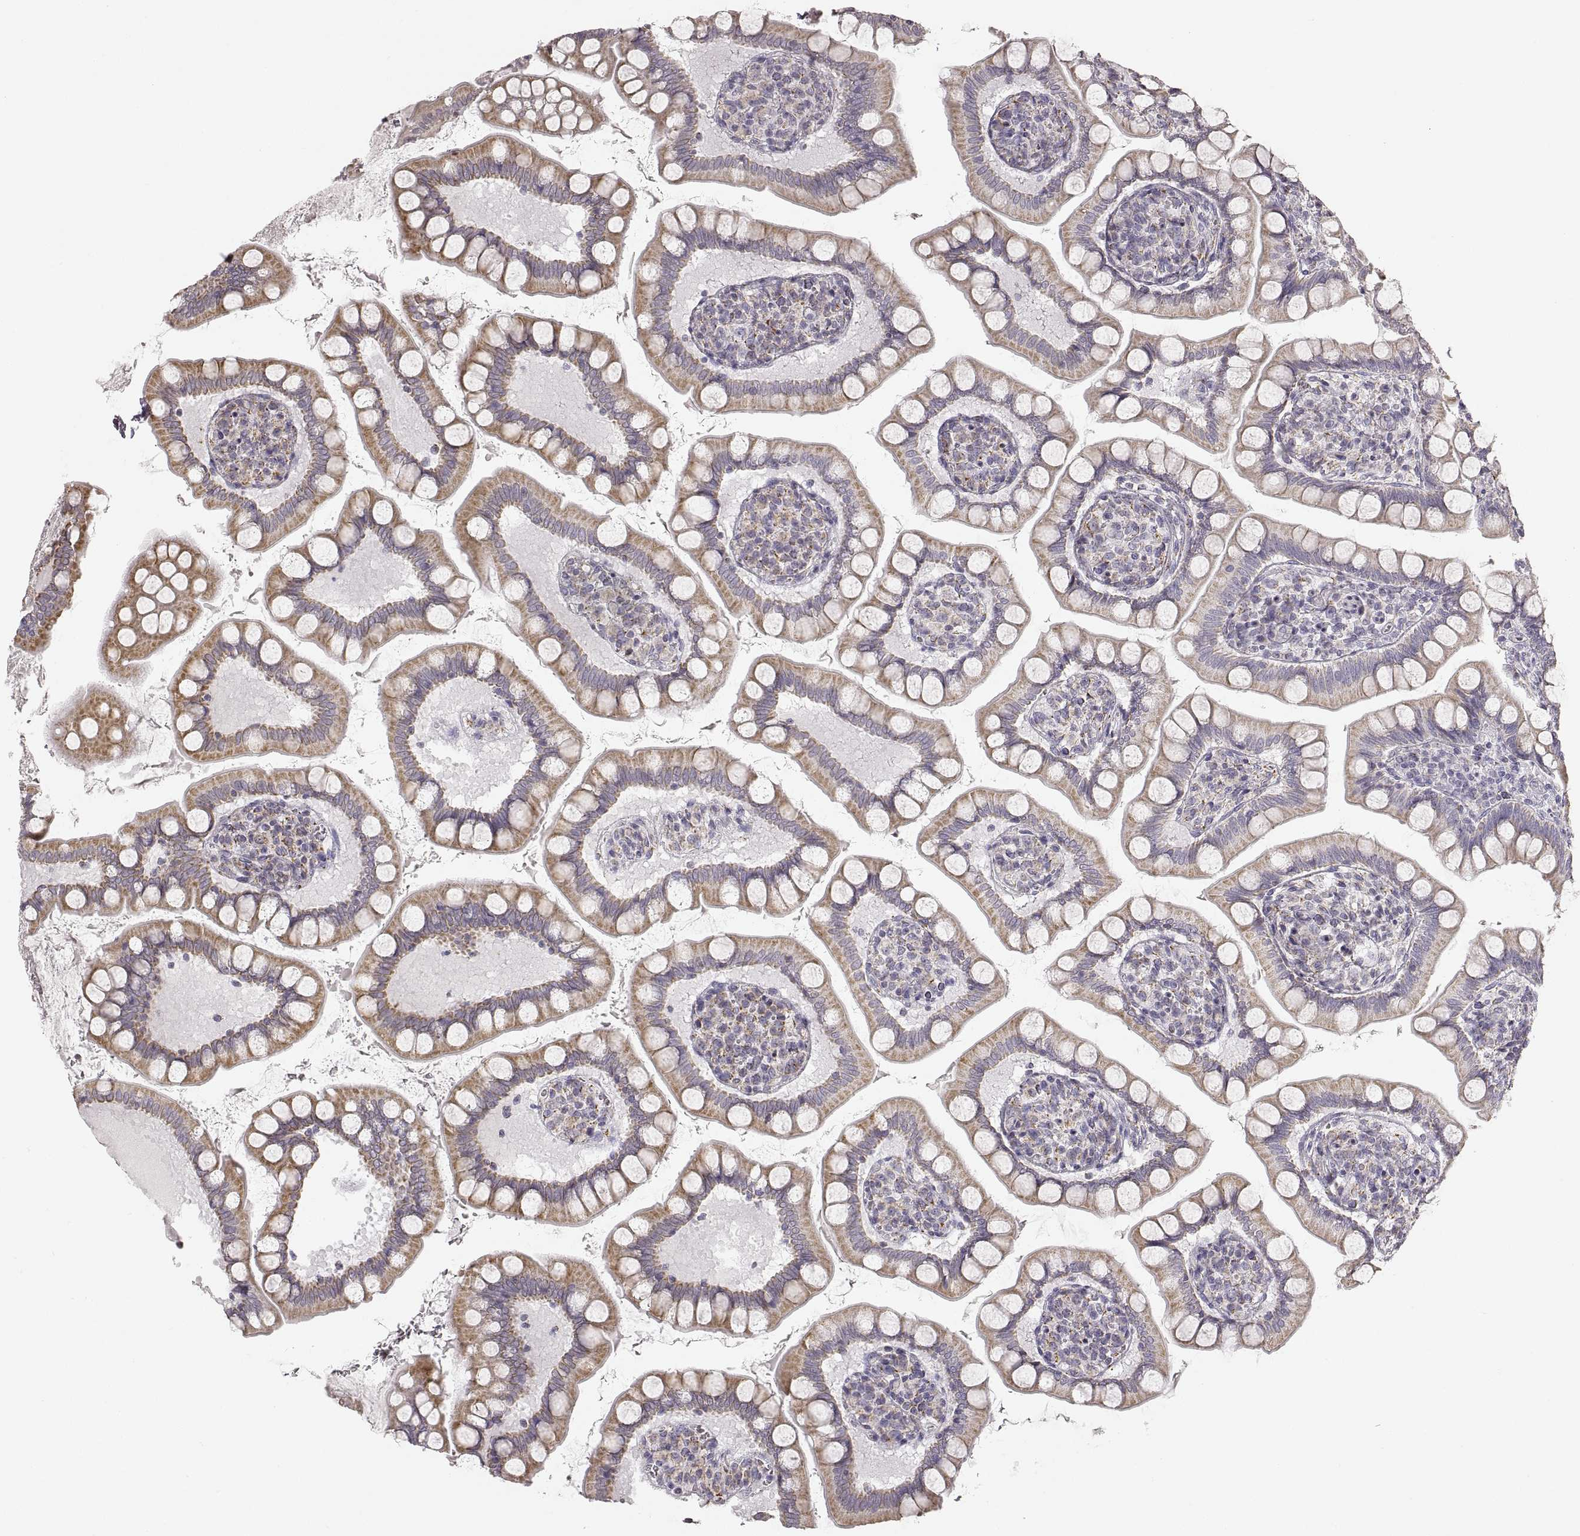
{"staining": {"intensity": "moderate", "quantity": ">75%", "location": "cytoplasmic/membranous"}, "tissue": "small intestine", "cell_type": "Glandular cells", "image_type": "normal", "snomed": [{"axis": "morphology", "description": "Normal tissue, NOS"}, {"axis": "topography", "description": "Small intestine"}], "caption": "Glandular cells reveal medium levels of moderate cytoplasmic/membranous staining in approximately >75% of cells in unremarkable human small intestine. The staining is performed using DAB (3,3'-diaminobenzidine) brown chromogen to label protein expression. The nuclei are counter-stained blue using hematoxylin.", "gene": "RDH13", "patient": {"sex": "female", "age": 56}}